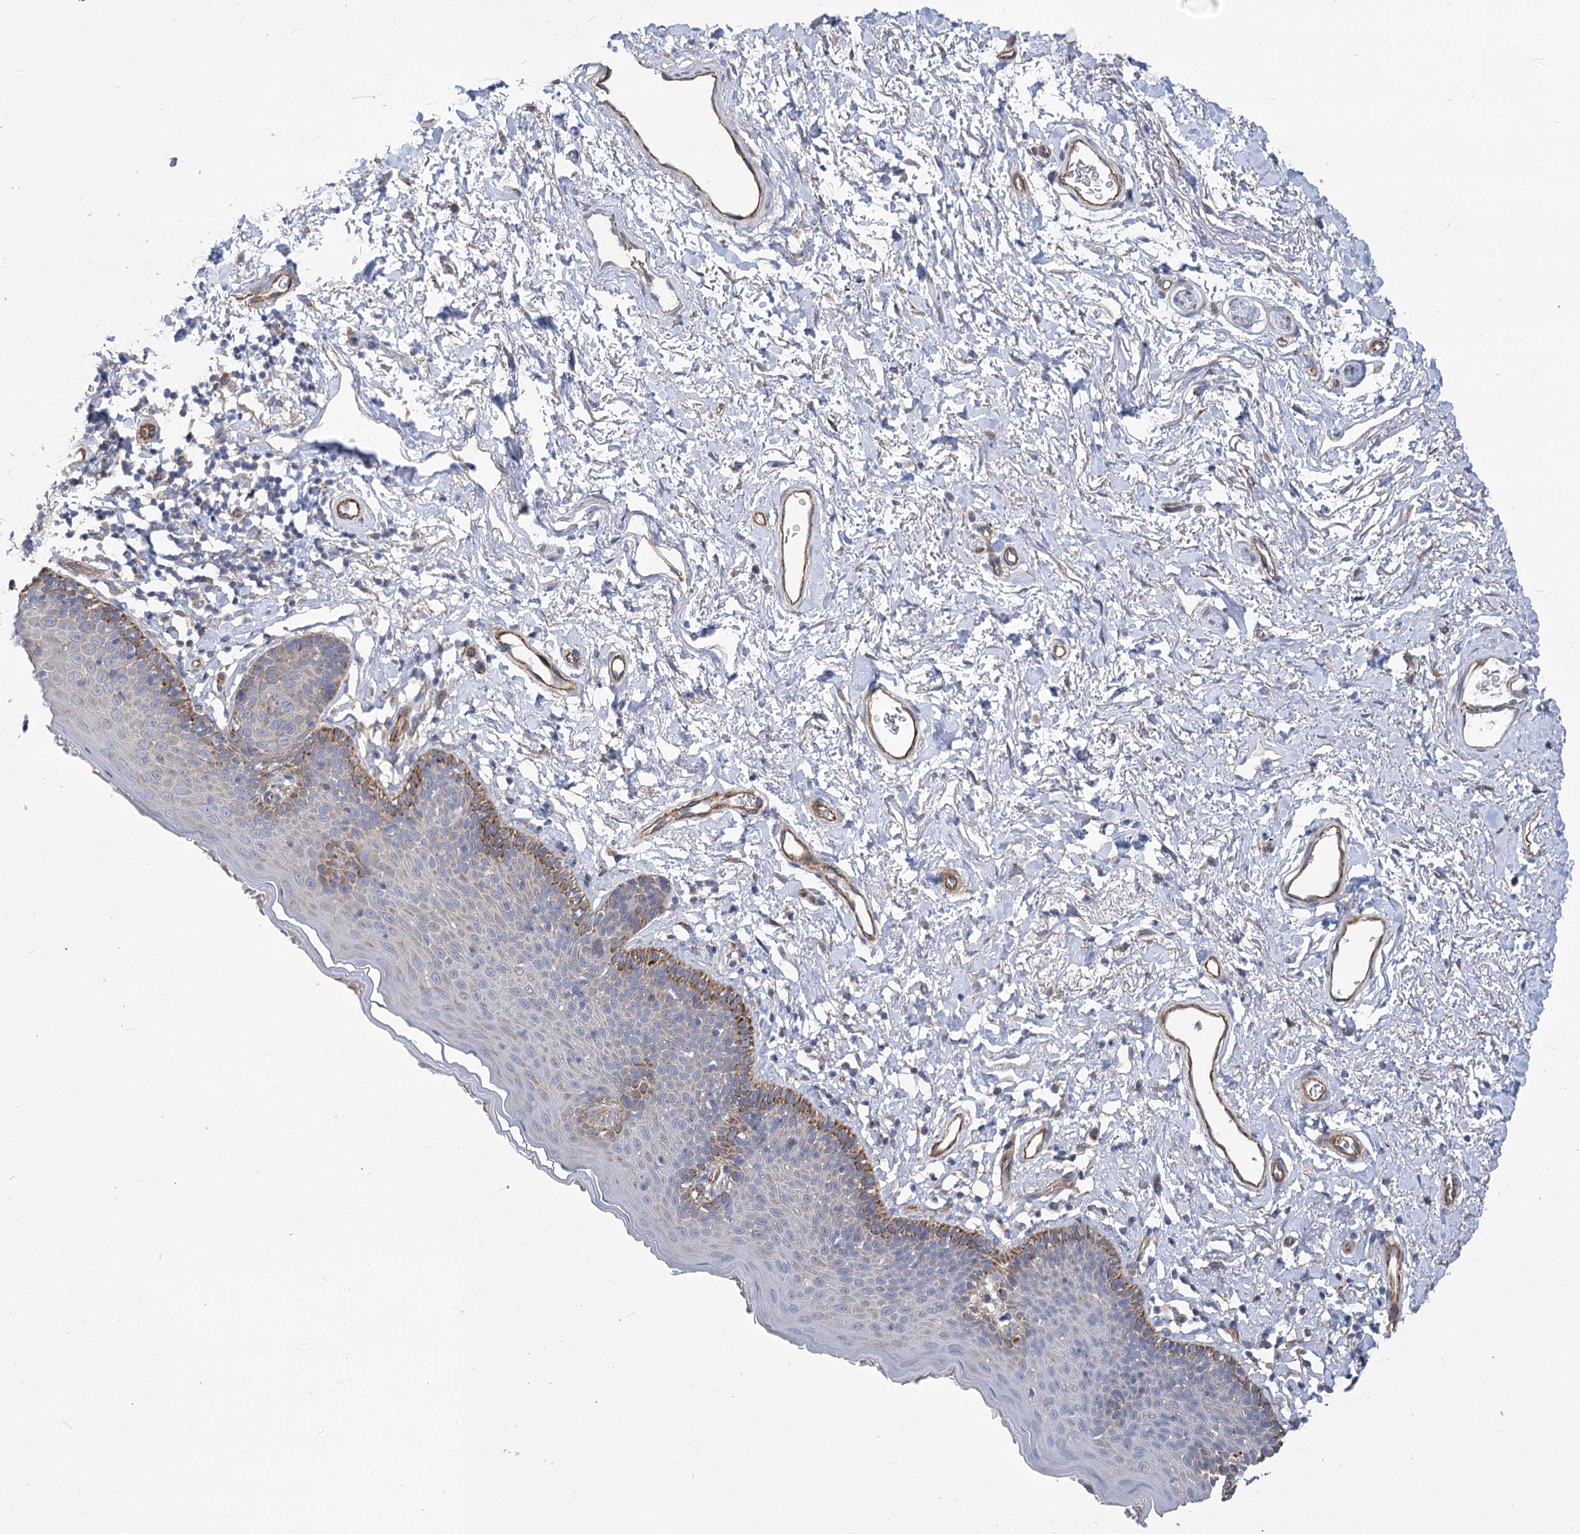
{"staining": {"intensity": "moderate", "quantity": "<25%", "location": "cytoplasmic/membranous"}, "tissue": "skin", "cell_type": "Epidermal cells", "image_type": "normal", "snomed": [{"axis": "morphology", "description": "Normal tissue, NOS"}, {"axis": "topography", "description": "Vulva"}], "caption": "Protein positivity by immunohistochemistry demonstrates moderate cytoplasmic/membranous staining in about <25% of epidermal cells in normal skin. (brown staining indicates protein expression, while blue staining denotes nuclei).", "gene": "RMDN2", "patient": {"sex": "female", "age": 66}}